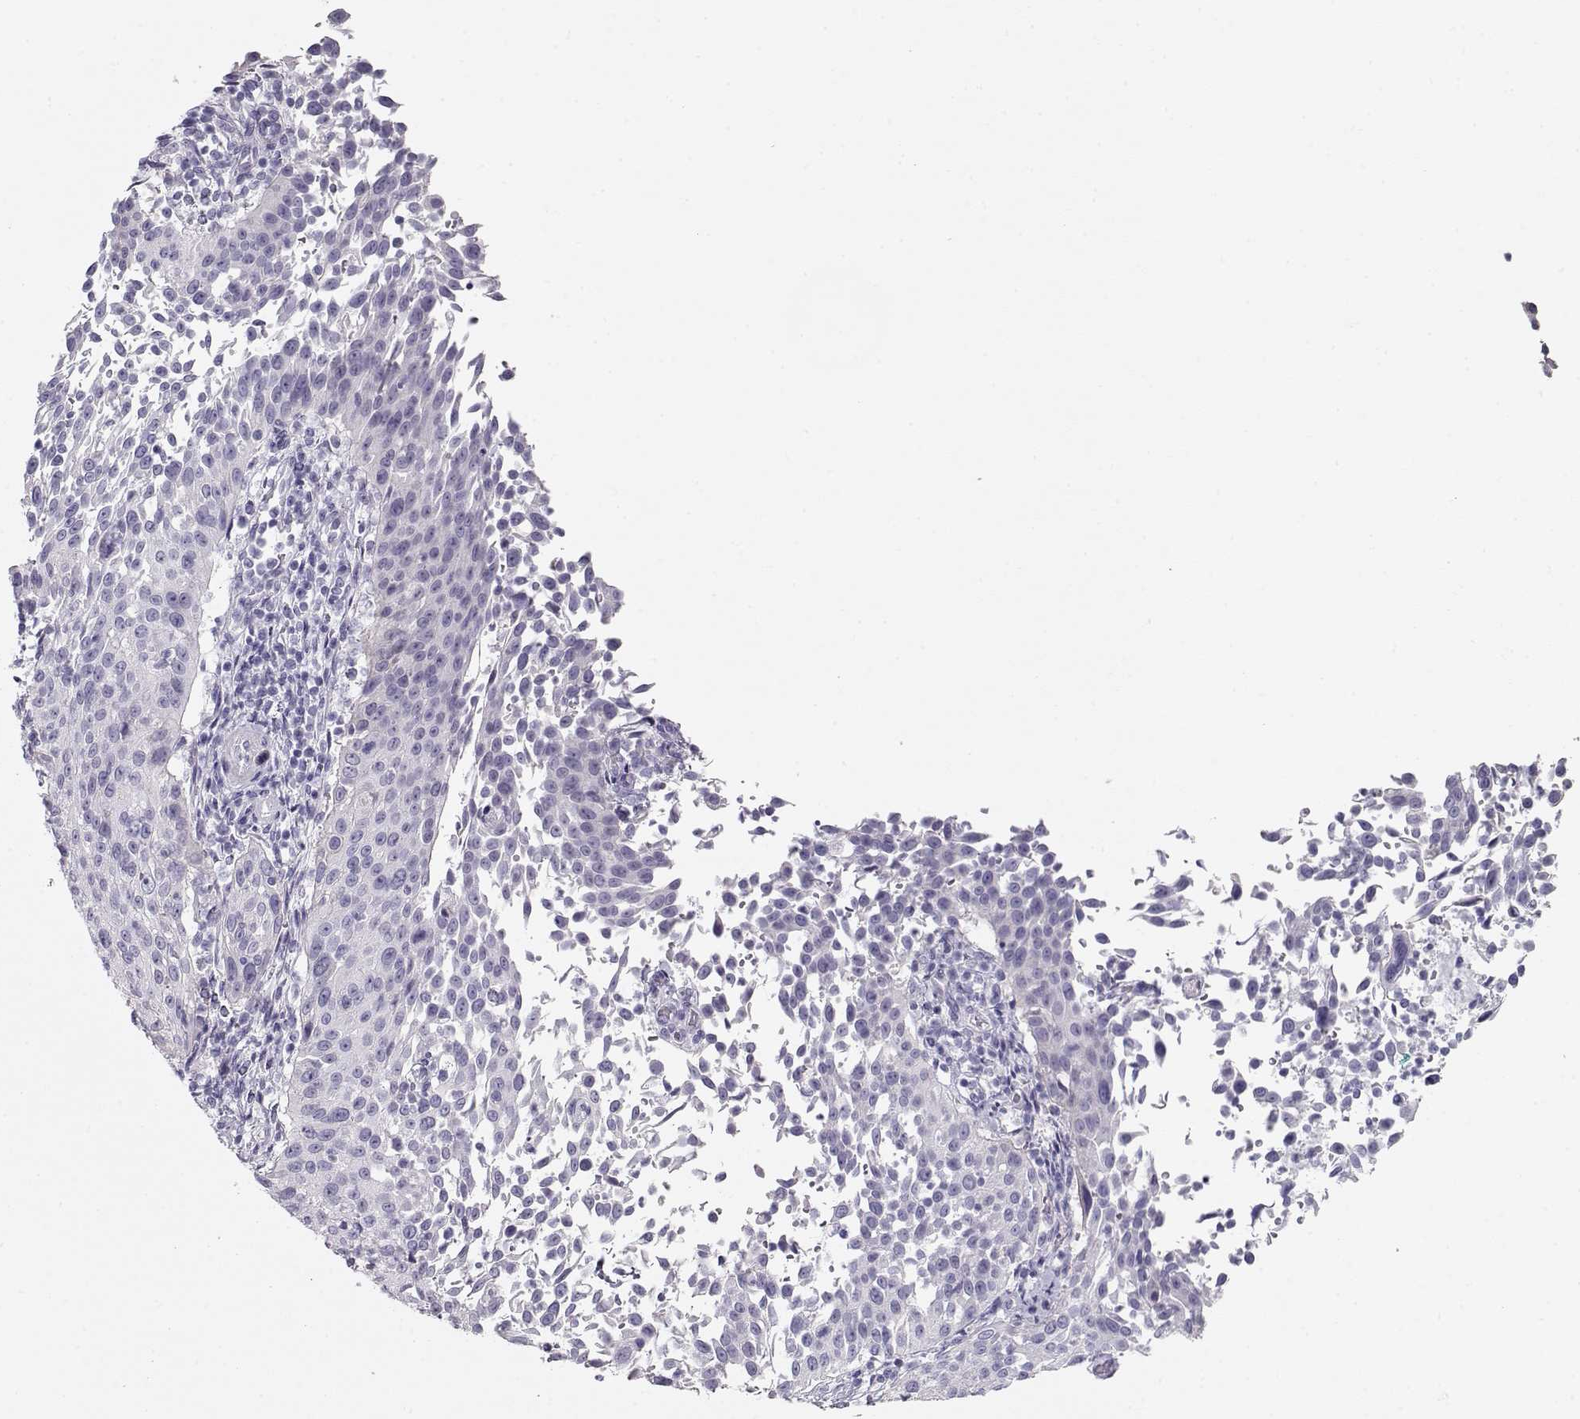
{"staining": {"intensity": "negative", "quantity": "none", "location": "none"}, "tissue": "cervical cancer", "cell_type": "Tumor cells", "image_type": "cancer", "snomed": [{"axis": "morphology", "description": "Squamous cell carcinoma, NOS"}, {"axis": "topography", "description": "Cervix"}], "caption": "Immunohistochemical staining of human cervical cancer (squamous cell carcinoma) demonstrates no significant positivity in tumor cells.", "gene": "ACTN2", "patient": {"sex": "female", "age": 26}}